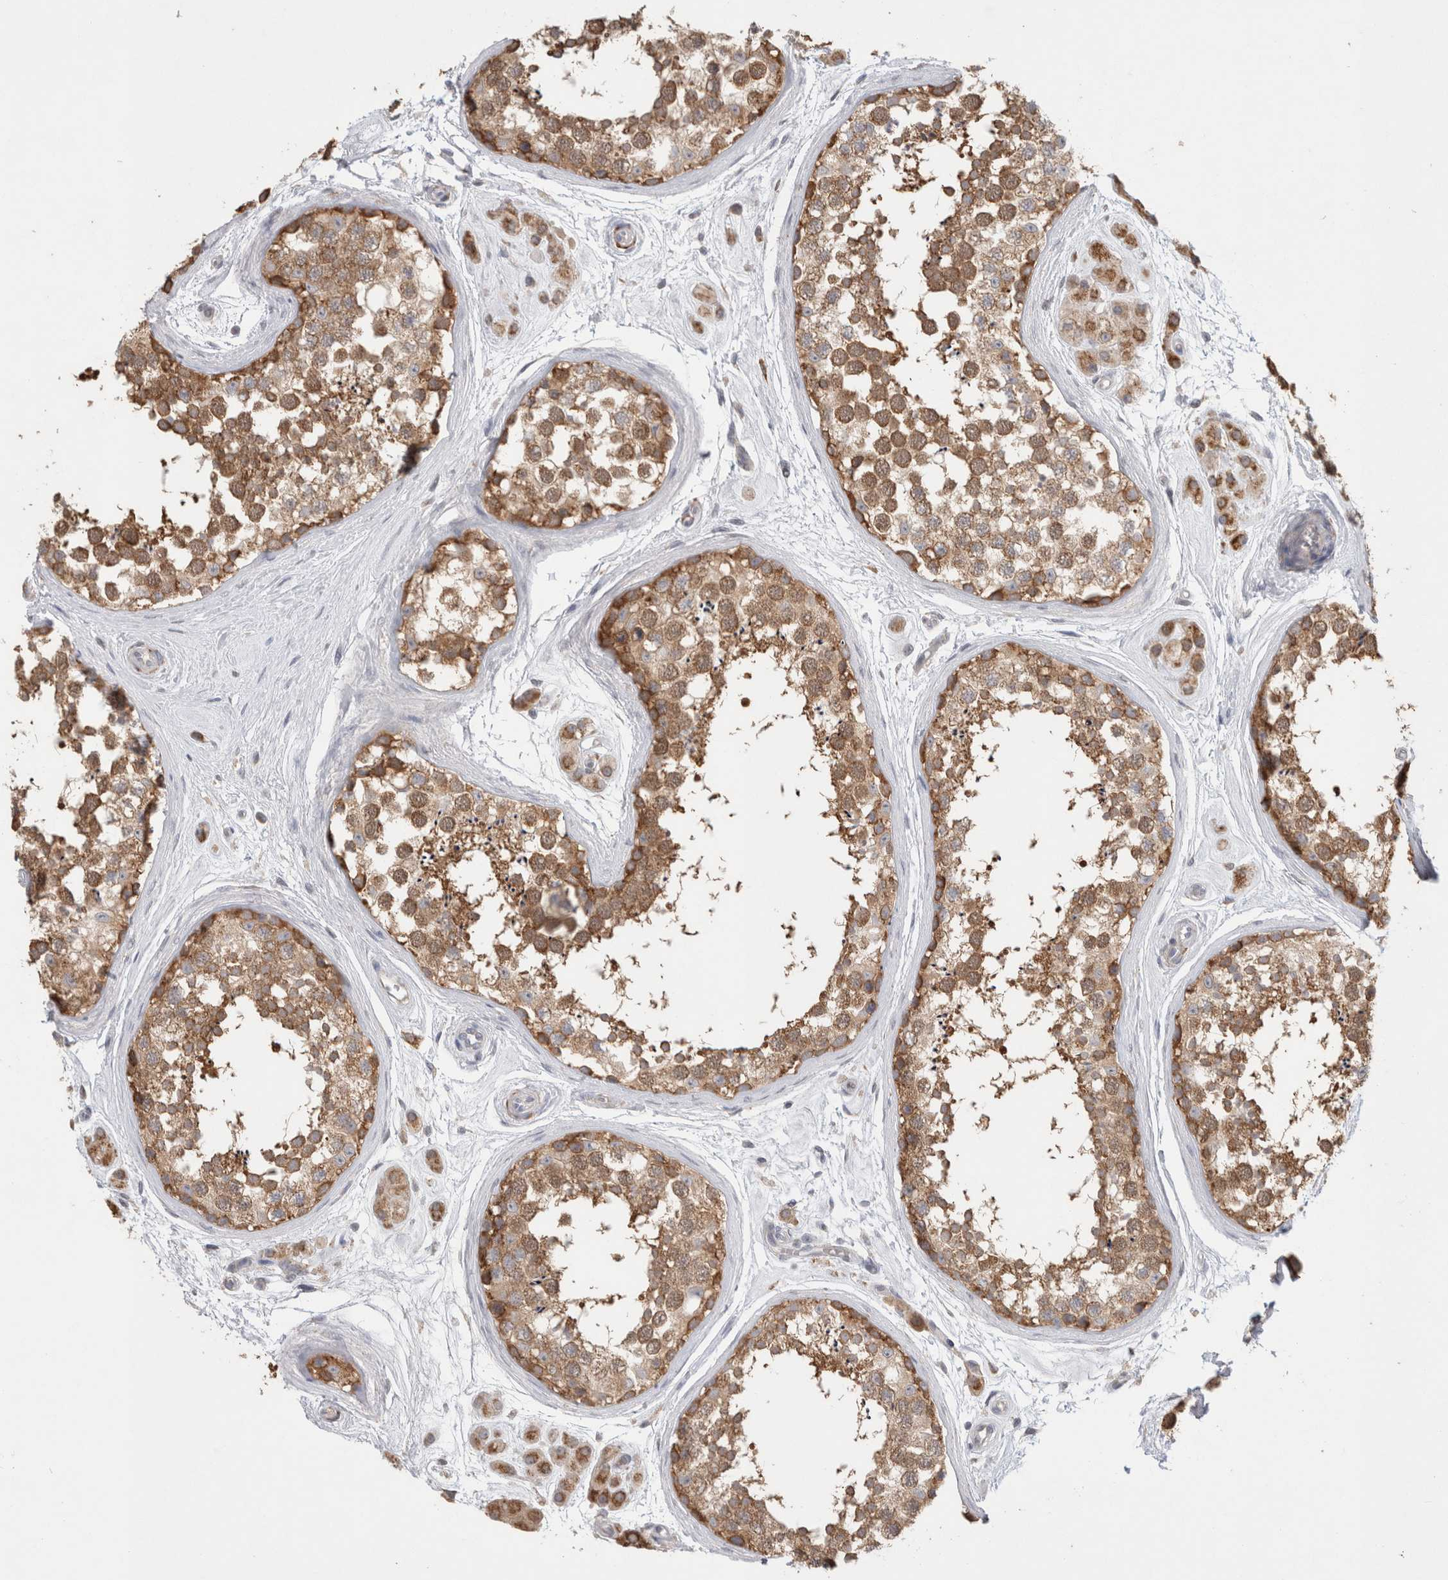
{"staining": {"intensity": "moderate", "quantity": ">75%", "location": "cytoplasmic/membranous"}, "tissue": "testis", "cell_type": "Cells in seminiferous ducts", "image_type": "normal", "snomed": [{"axis": "morphology", "description": "Normal tissue, NOS"}, {"axis": "topography", "description": "Testis"}], "caption": "Protein expression analysis of benign human testis reveals moderate cytoplasmic/membranous positivity in about >75% of cells in seminiferous ducts.", "gene": "NDOR1", "patient": {"sex": "male", "age": 56}}